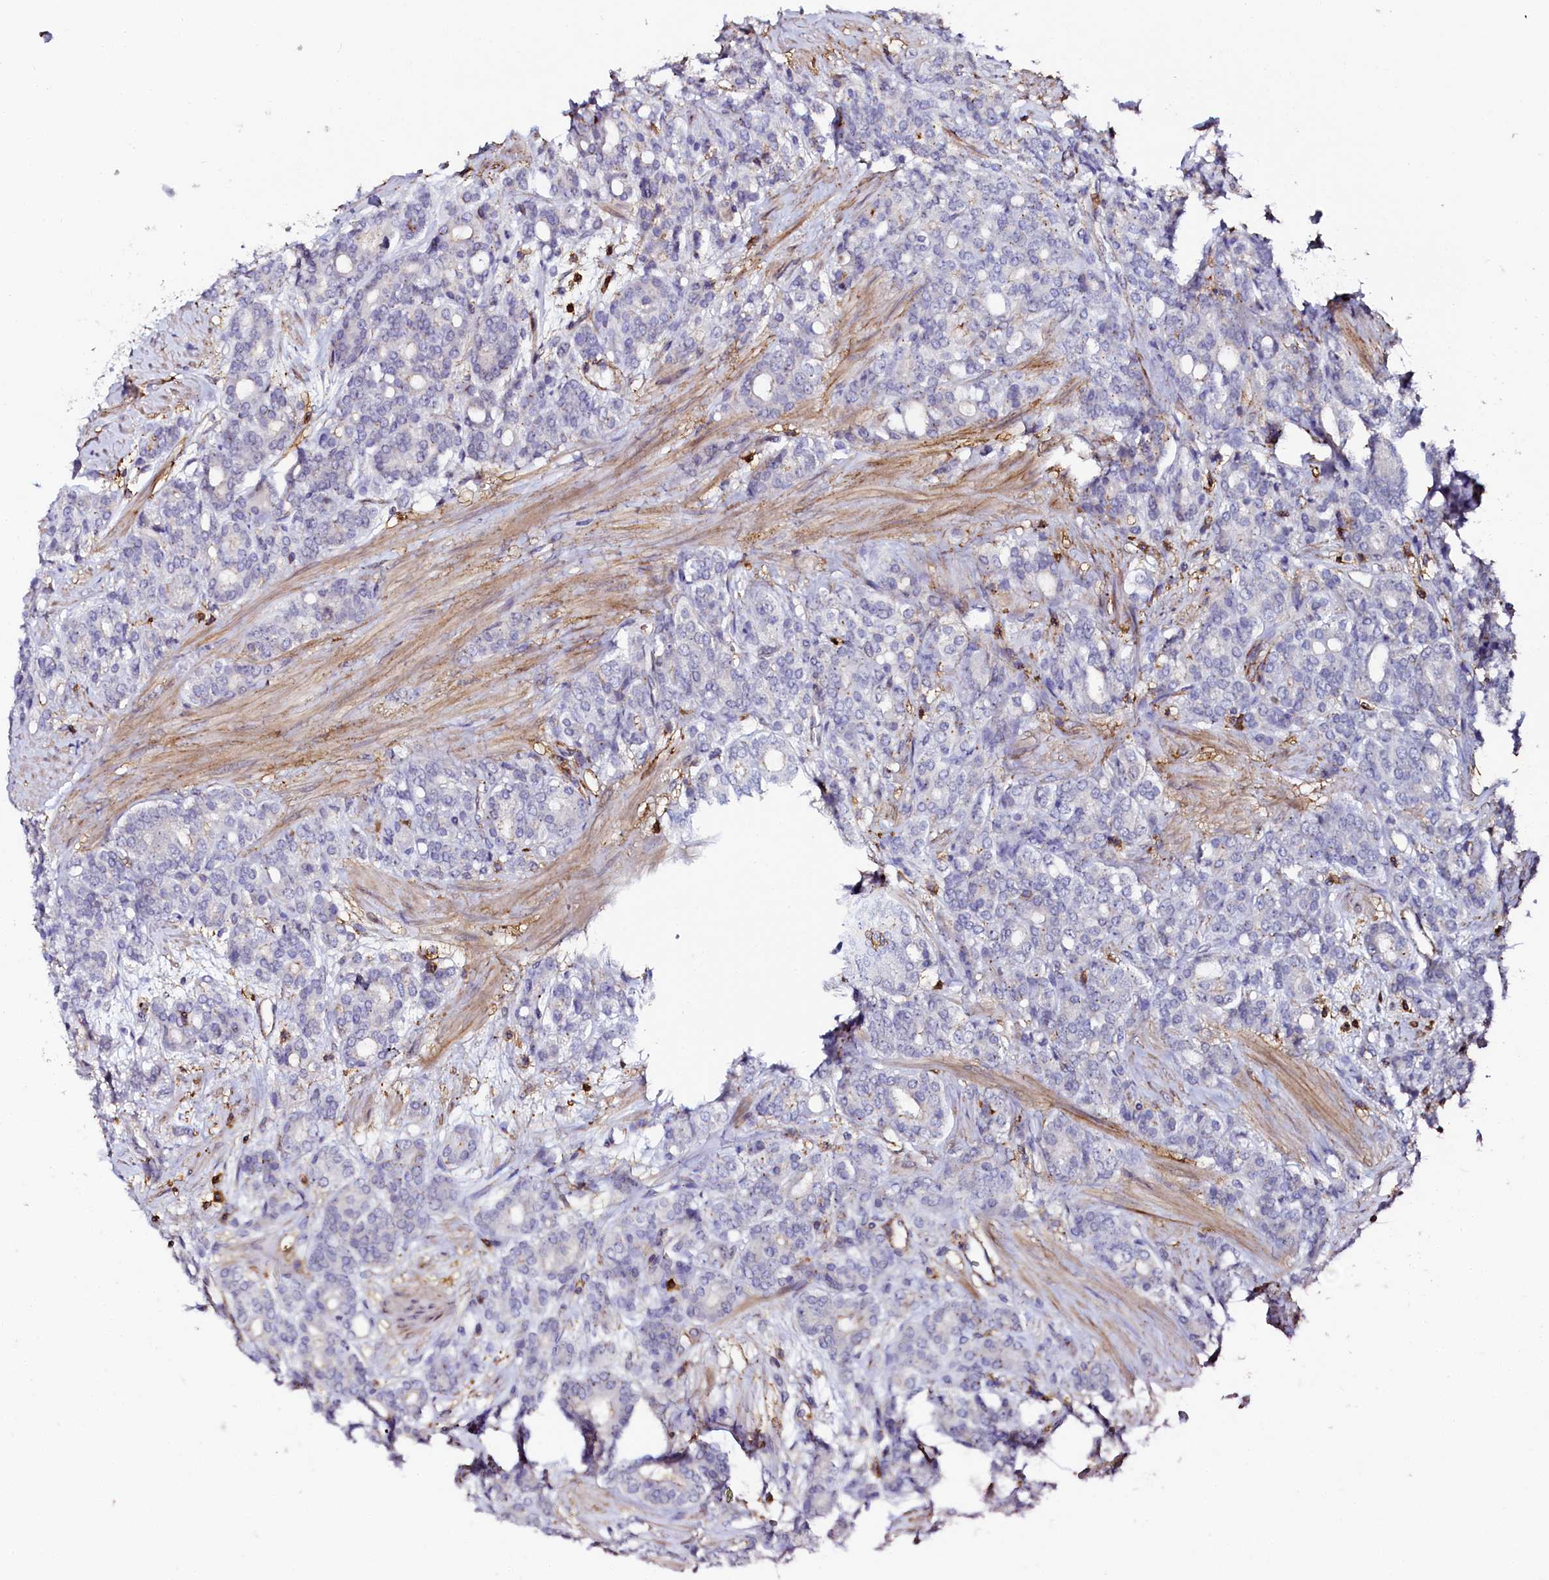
{"staining": {"intensity": "negative", "quantity": "none", "location": "none"}, "tissue": "prostate cancer", "cell_type": "Tumor cells", "image_type": "cancer", "snomed": [{"axis": "morphology", "description": "Adenocarcinoma, High grade"}, {"axis": "topography", "description": "Prostate"}], "caption": "This is an IHC image of human prostate high-grade adenocarcinoma. There is no positivity in tumor cells.", "gene": "AAAS", "patient": {"sex": "male", "age": 62}}